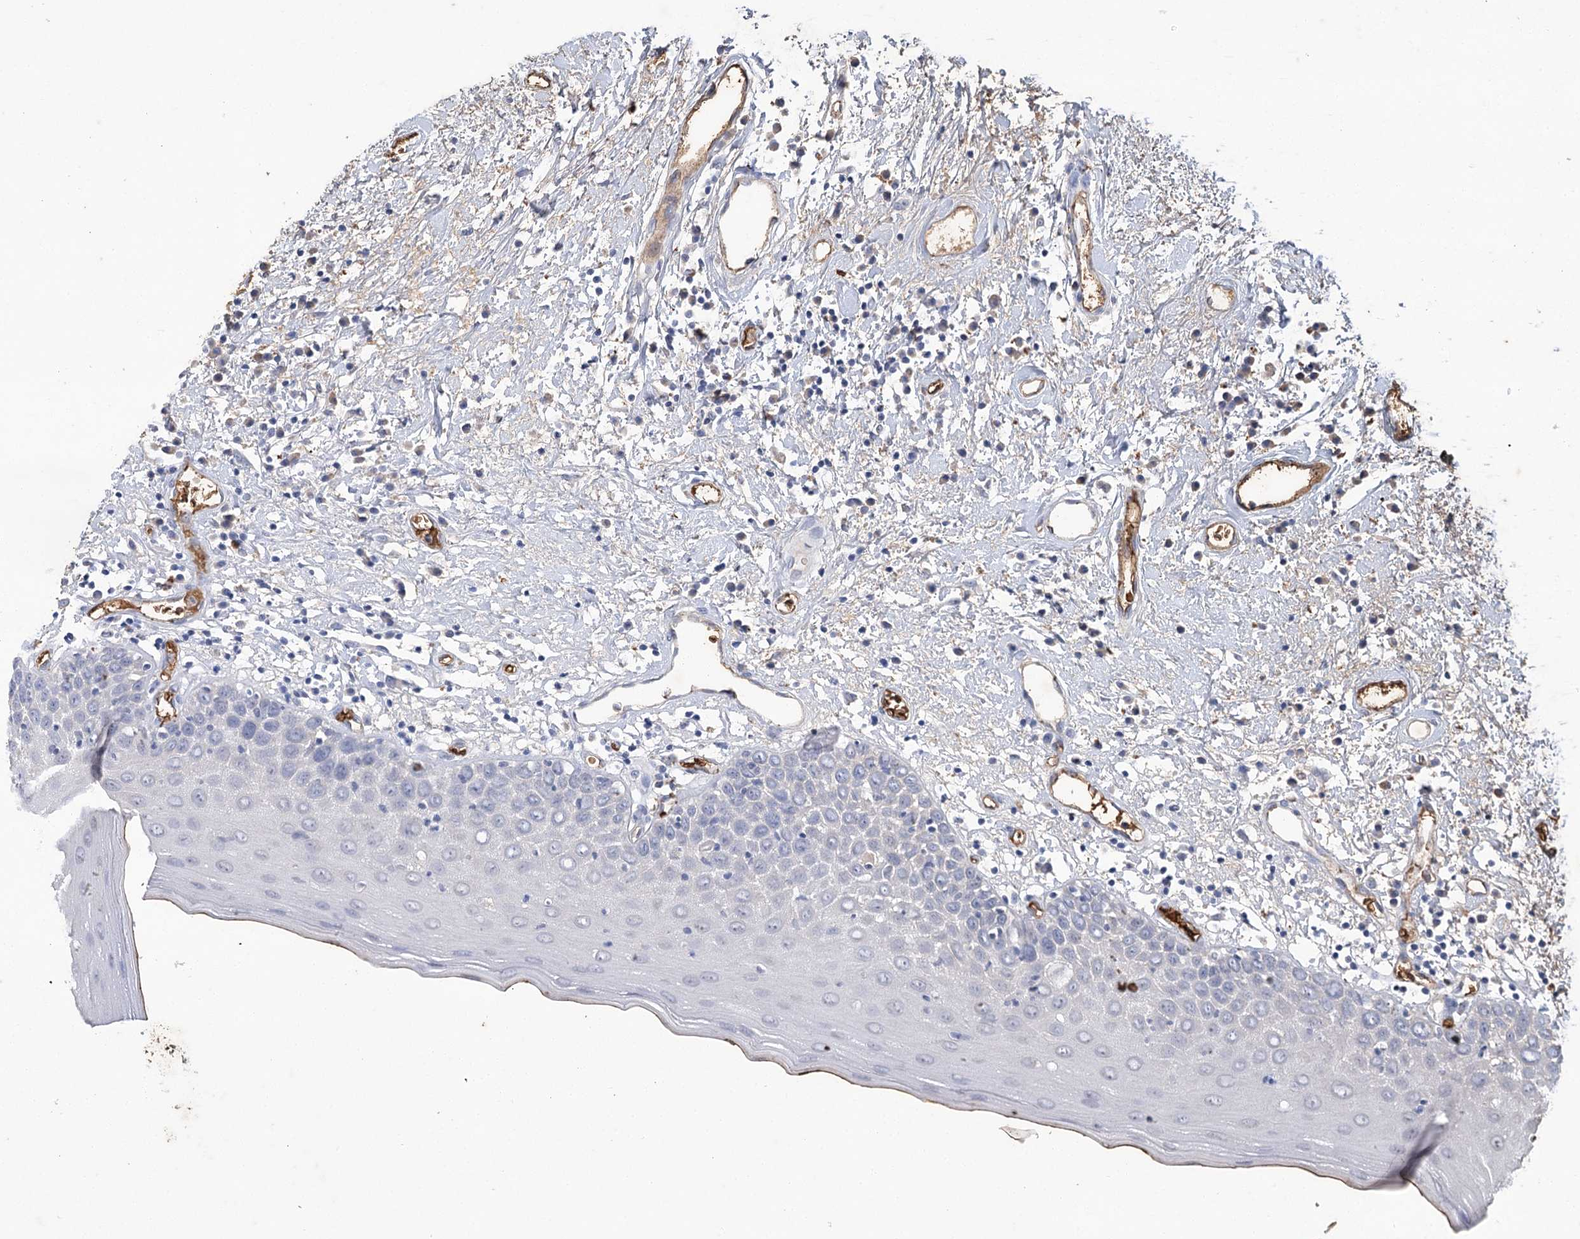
{"staining": {"intensity": "negative", "quantity": "none", "location": "none"}, "tissue": "oral mucosa", "cell_type": "Squamous epithelial cells", "image_type": "normal", "snomed": [{"axis": "morphology", "description": "Normal tissue, NOS"}, {"axis": "topography", "description": "Oral tissue"}], "caption": "A photomicrograph of human oral mucosa is negative for staining in squamous epithelial cells.", "gene": "HBA1", "patient": {"sex": "male", "age": 74}}